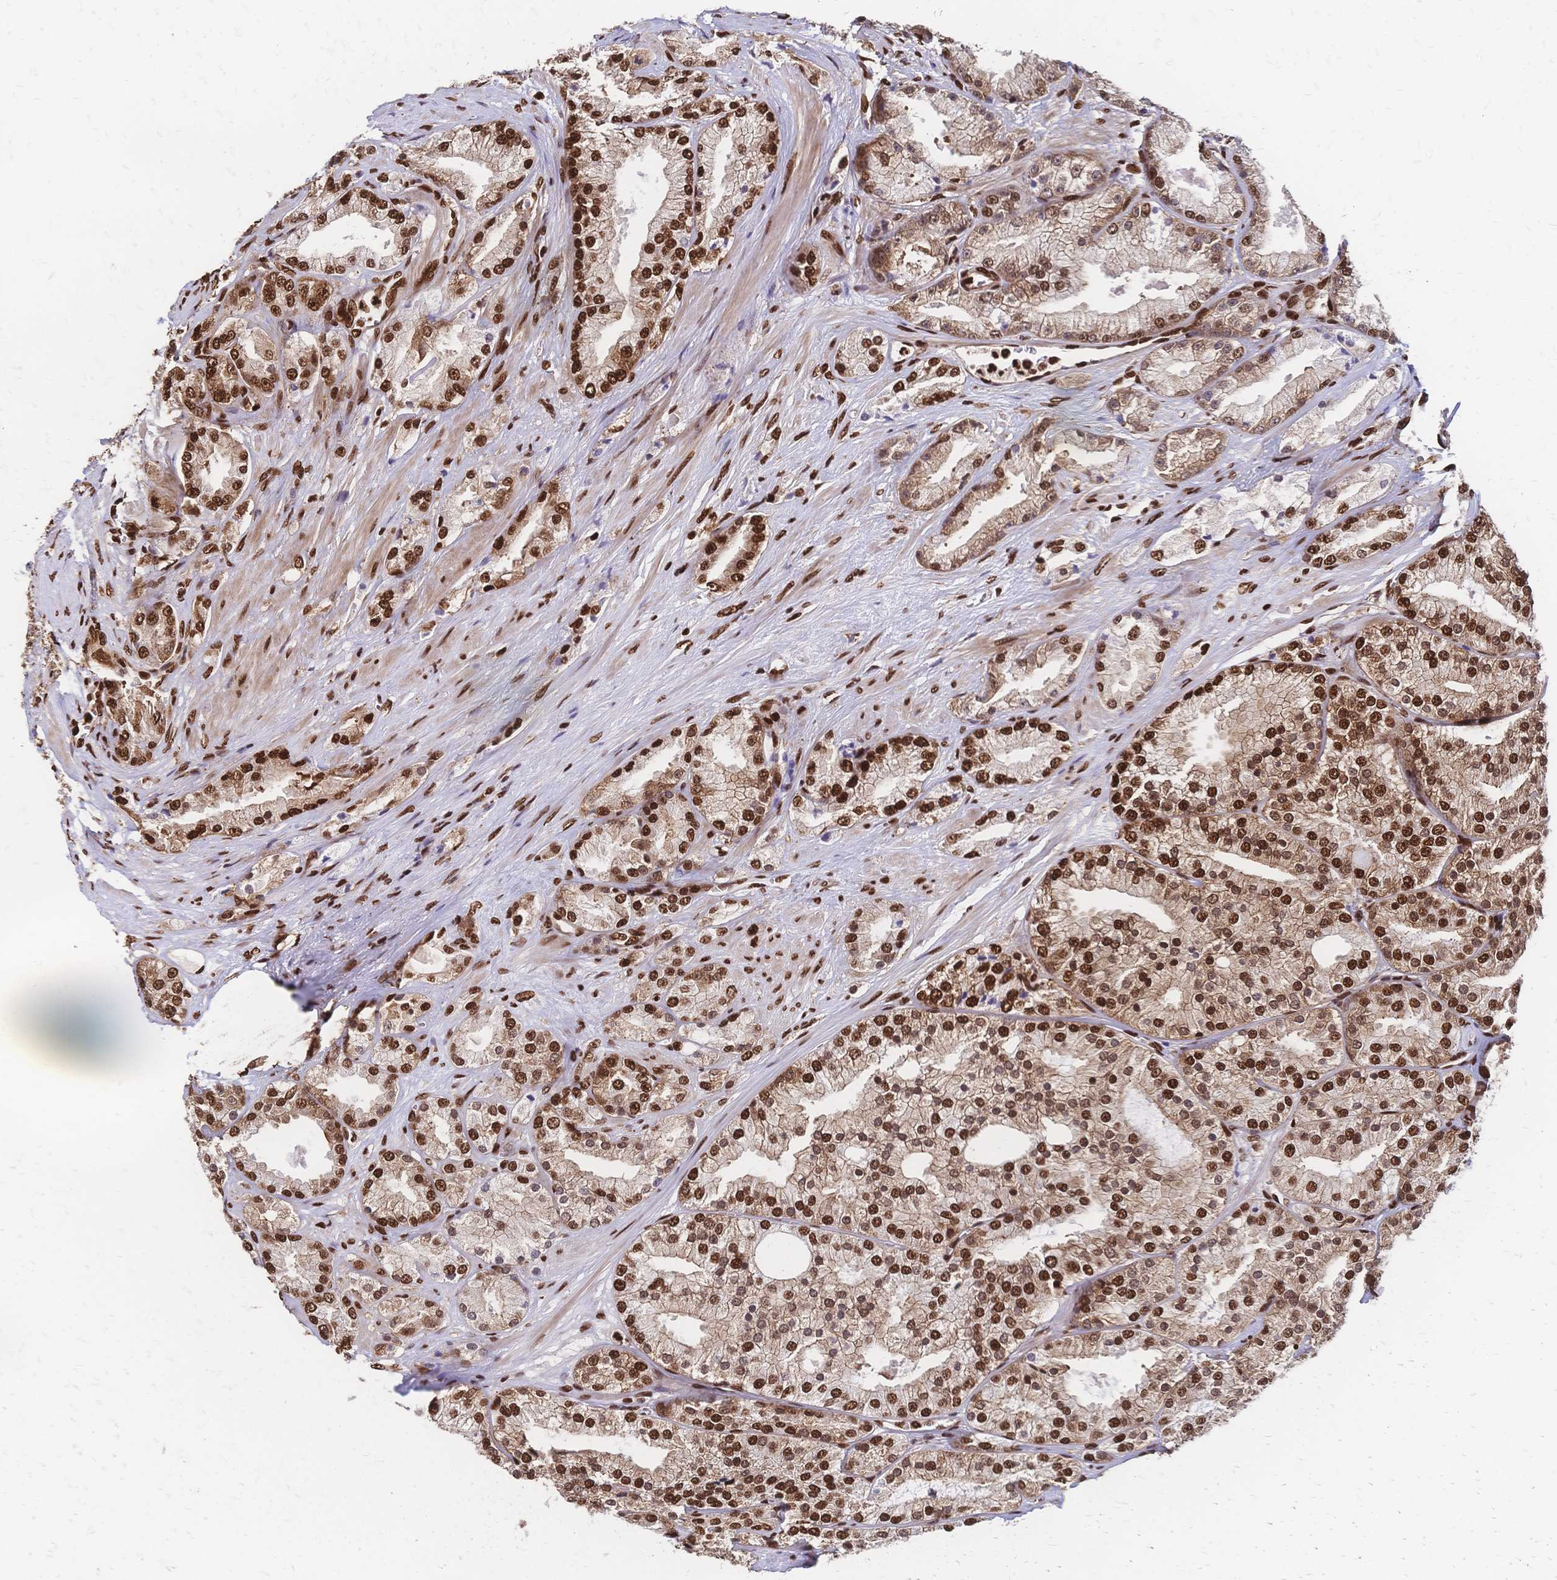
{"staining": {"intensity": "strong", "quantity": ">75%", "location": "cytoplasmic/membranous,nuclear"}, "tissue": "prostate cancer", "cell_type": "Tumor cells", "image_type": "cancer", "snomed": [{"axis": "morphology", "description": "Adenocarcinoma, High grade"}, {"axis": "topography", "description": "Prostate"}], "caption": "The immunohistochemical stain highlights strong cytoplasmic/membranous and nuclear expression in tumor cells of prostate cancer (adenocarcinoma (high-grade)) tissue. (IHC, brightfield microscopy, high magnification).", "gene": "HDGF", "patient": {"sex": "male", "age": 68}}